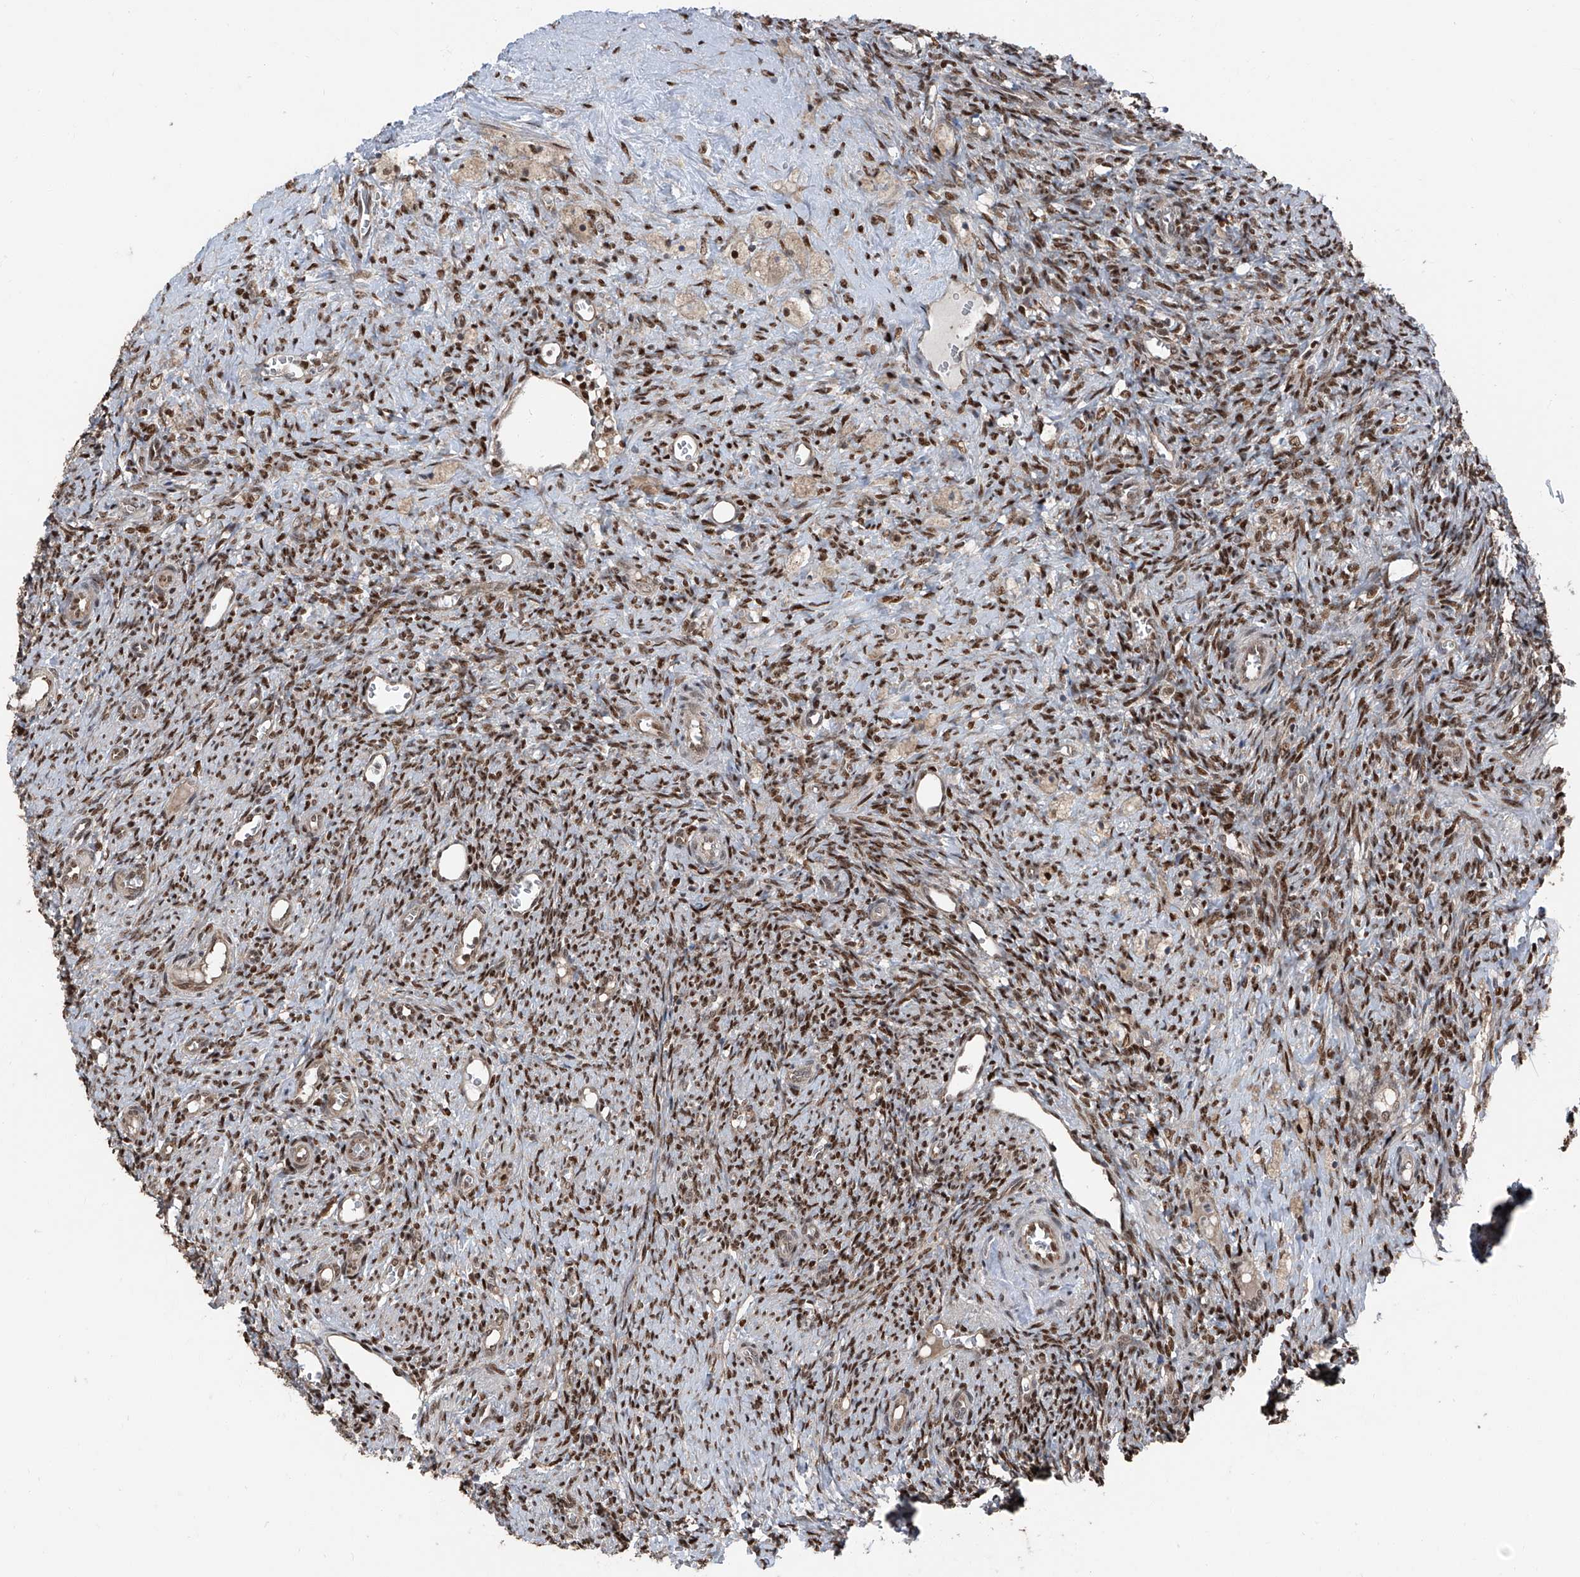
{"staining": {"intensity": "strong", "quantity": ">75%", "location": "nuclear"}, "tissue": "ovary", "cell_type": "Ovarian stroma cells", "image_type": "normal", "snomed": [{"axis": "morphology", "description": "Normal tissue, NOS"}, {"axis": "topography", "description": "Ovary"}], "caption": "IHC micrograph of benign ovary stained for a protein (brown), which displays high levels of strong nuclear expression in about >75% of ovarian stroma cells.", "gene": "FKBP5", "patient": {"sex": "female", "age": 41}}